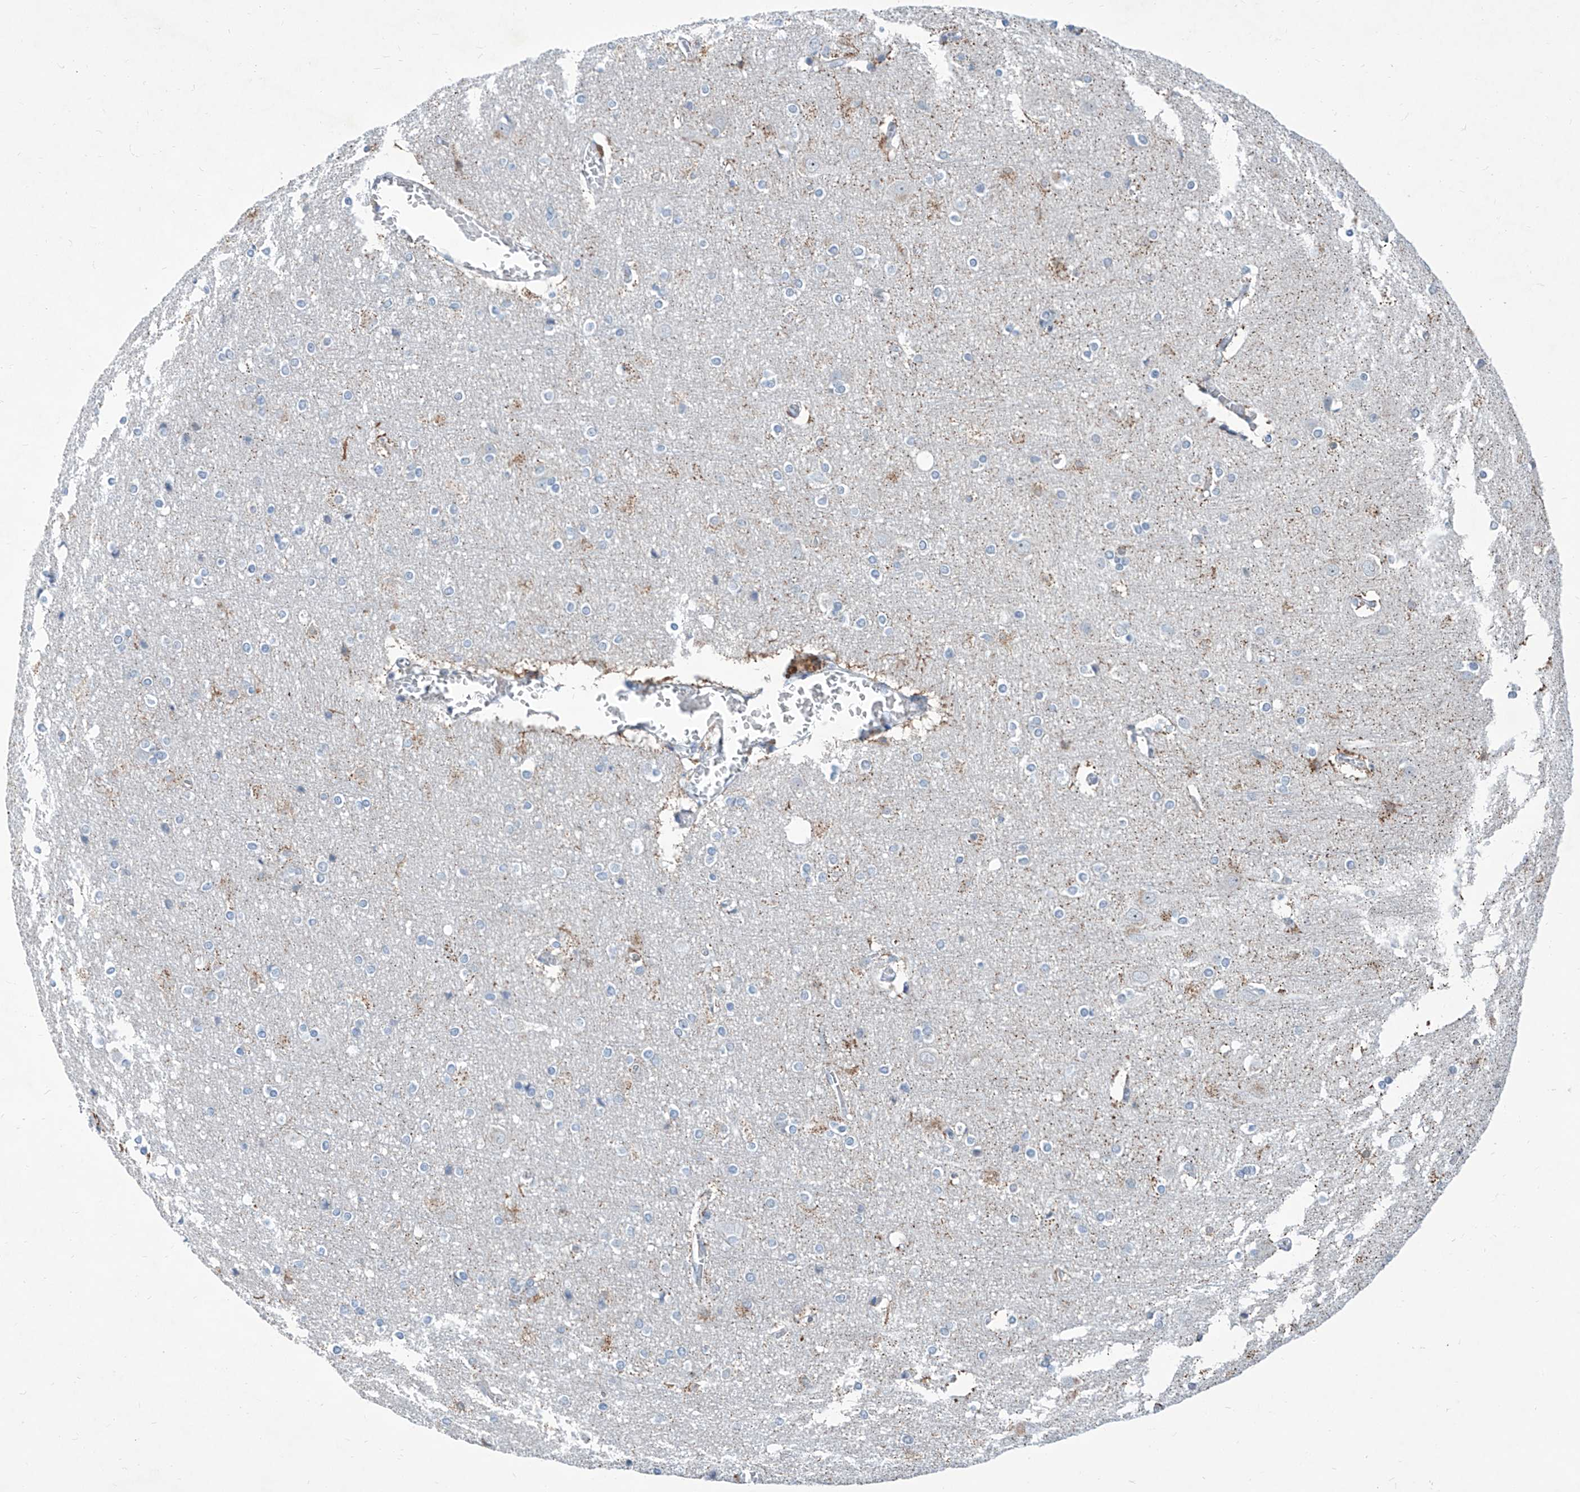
{"staining": {"intensity": "negative", "quantity": "none", "location": "none"}, "tissue": "cerebral cortex", "cell_type": "Endothelial cells", "image_type": "normal", "snomed": [{"axis": "morphology", "description": "Normal tissue, NOS"}, {"axis": "topography", "description": "Cerebral cortex"}], "caption": "This is an immunohistochemistry (IHC) photomicrograph of normal cerebral cortex. There is no positivity in endothelial cells.", "gene": "ZNF519", "patient": {"sex": "male", "age": 54}}